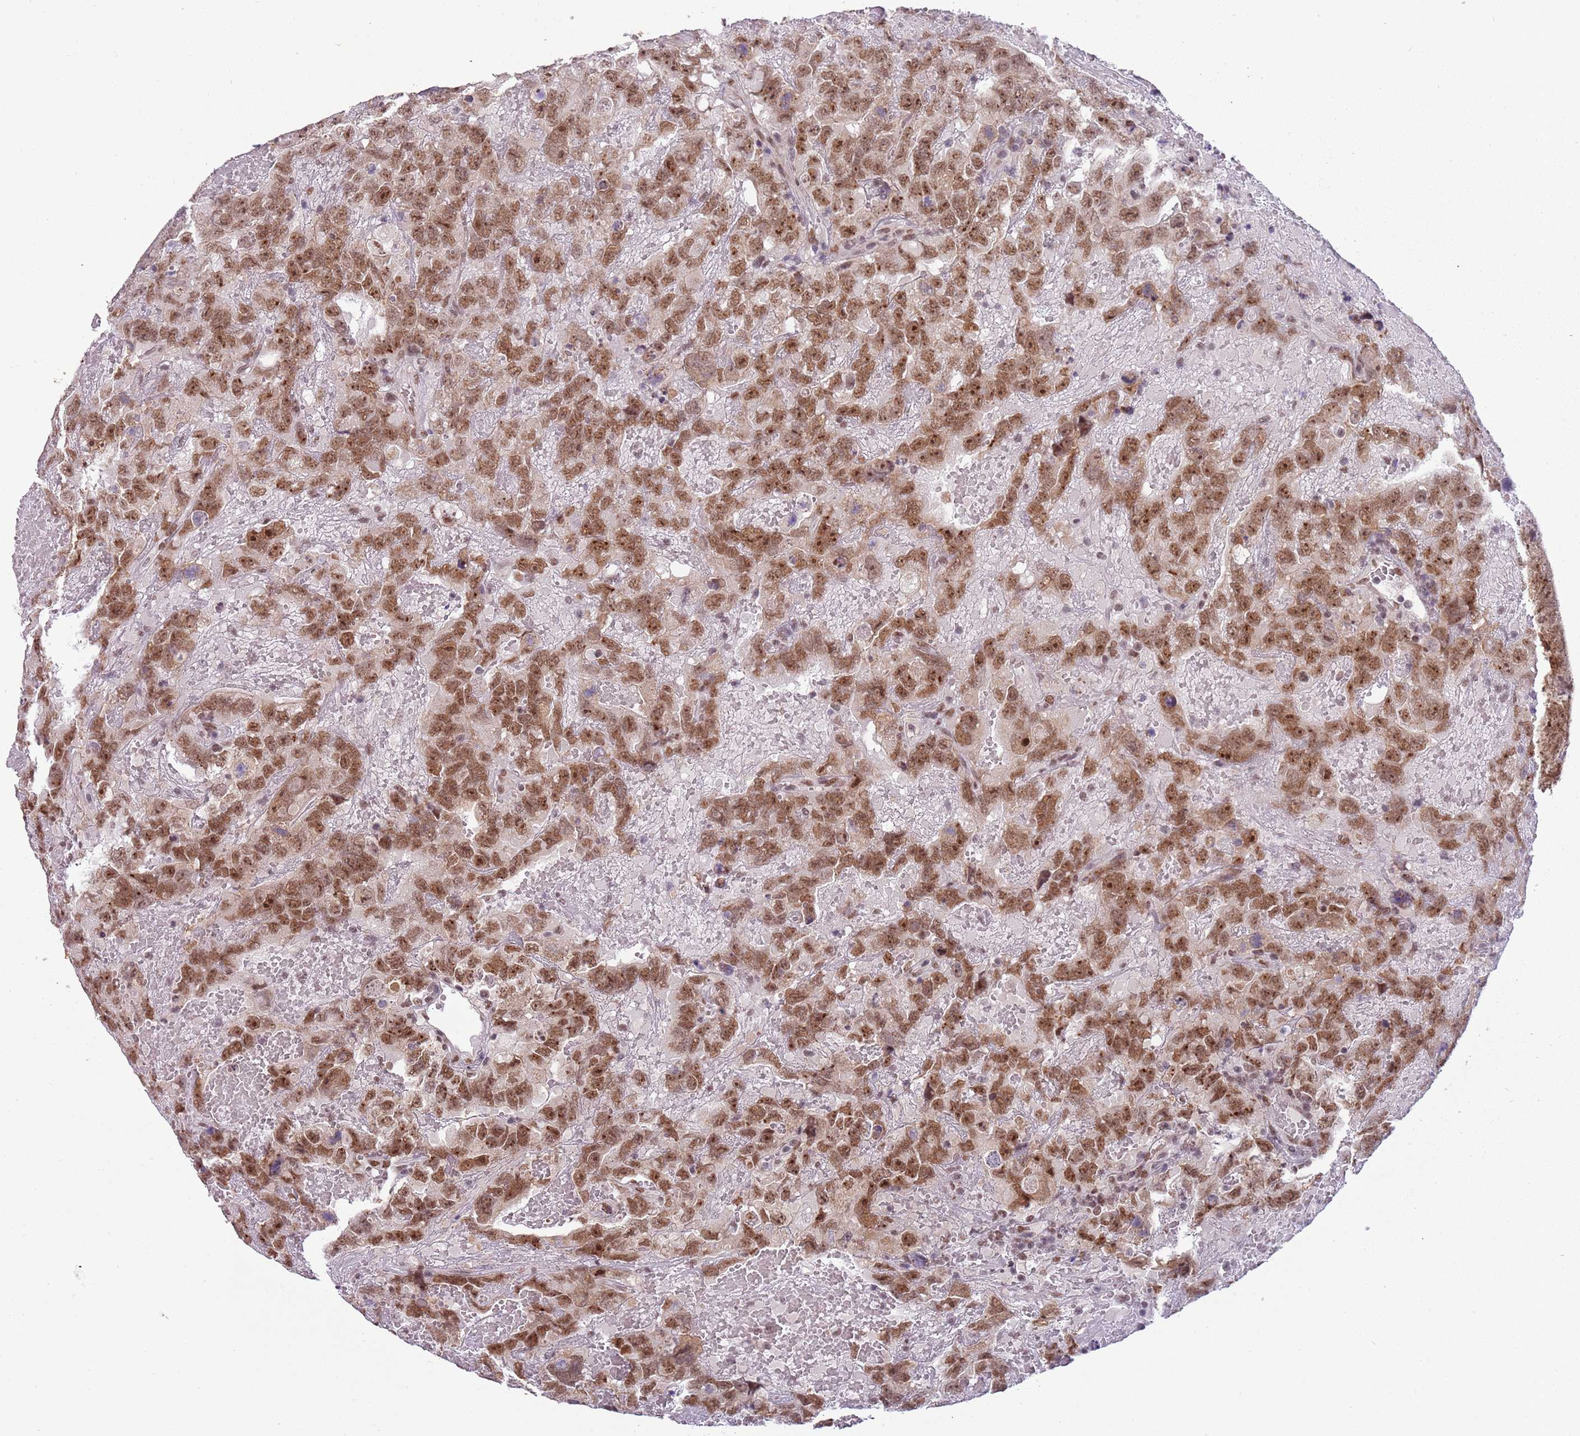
{"staining": {"intensity": "moderate", "quantity": ">75%", "location": "nuclear"}, "tissue": "testis cancer", "cell_type": "Tumor cells", "image_type": "cancer", "snomed": [{"axis": "morphology", "description": "Carcinoma, Embryonal, NOS"}, {"axis": "topography", "description": "Testis"}], "caption": "Testis cancer was stained to show a protein in brown. There is medium levels of moderate nuclear expression in about >75% of tumor cells.", "gene": "FAM120AOS", "patient": {"sex": "male", "age": 45}}